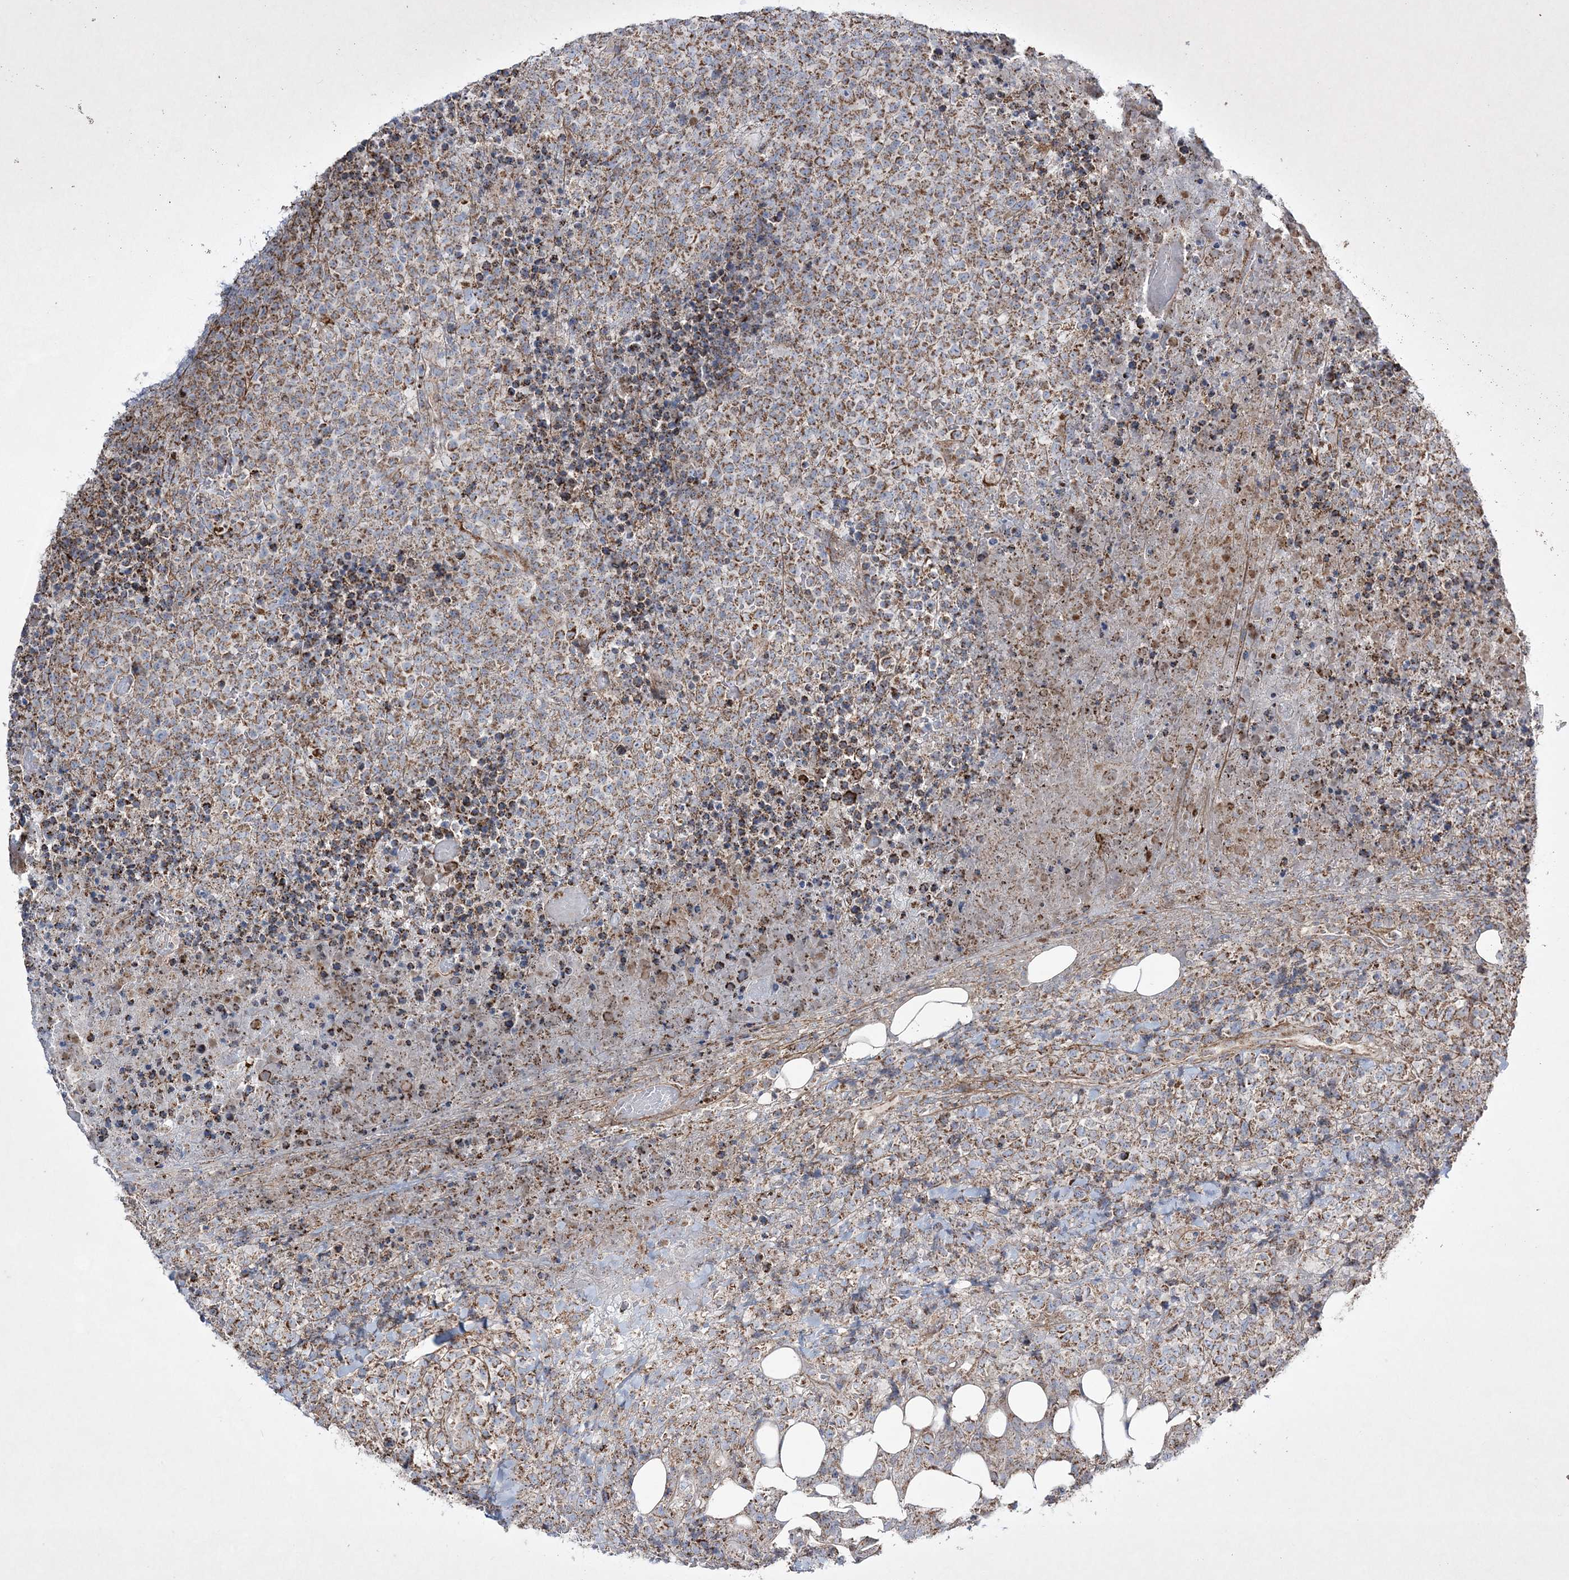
{"staining": {"intensity": "moderate", "quantity": "25%-75%", "location": "cytoplasmic/membranous"}, "tissue": "lymphoma", "cell_type": "Tumor cells", "image_type": "cancer", "snomed": [{"axis": "morphology", "description": "Malignant lymphoma, non-Hodgkin's type, High grade"}, {"axis": "topography", "description": "Lymph node"}], "caption": "Human high-grade malignant lymphoma, non-Hodgkin's type stained with a brown dye displays moderate cytoplasmic/membranous positive staining in about 25%-75% of tumor cells.", "gene": "RICTOR", "patient": {"sex": "male", "age": 13}}